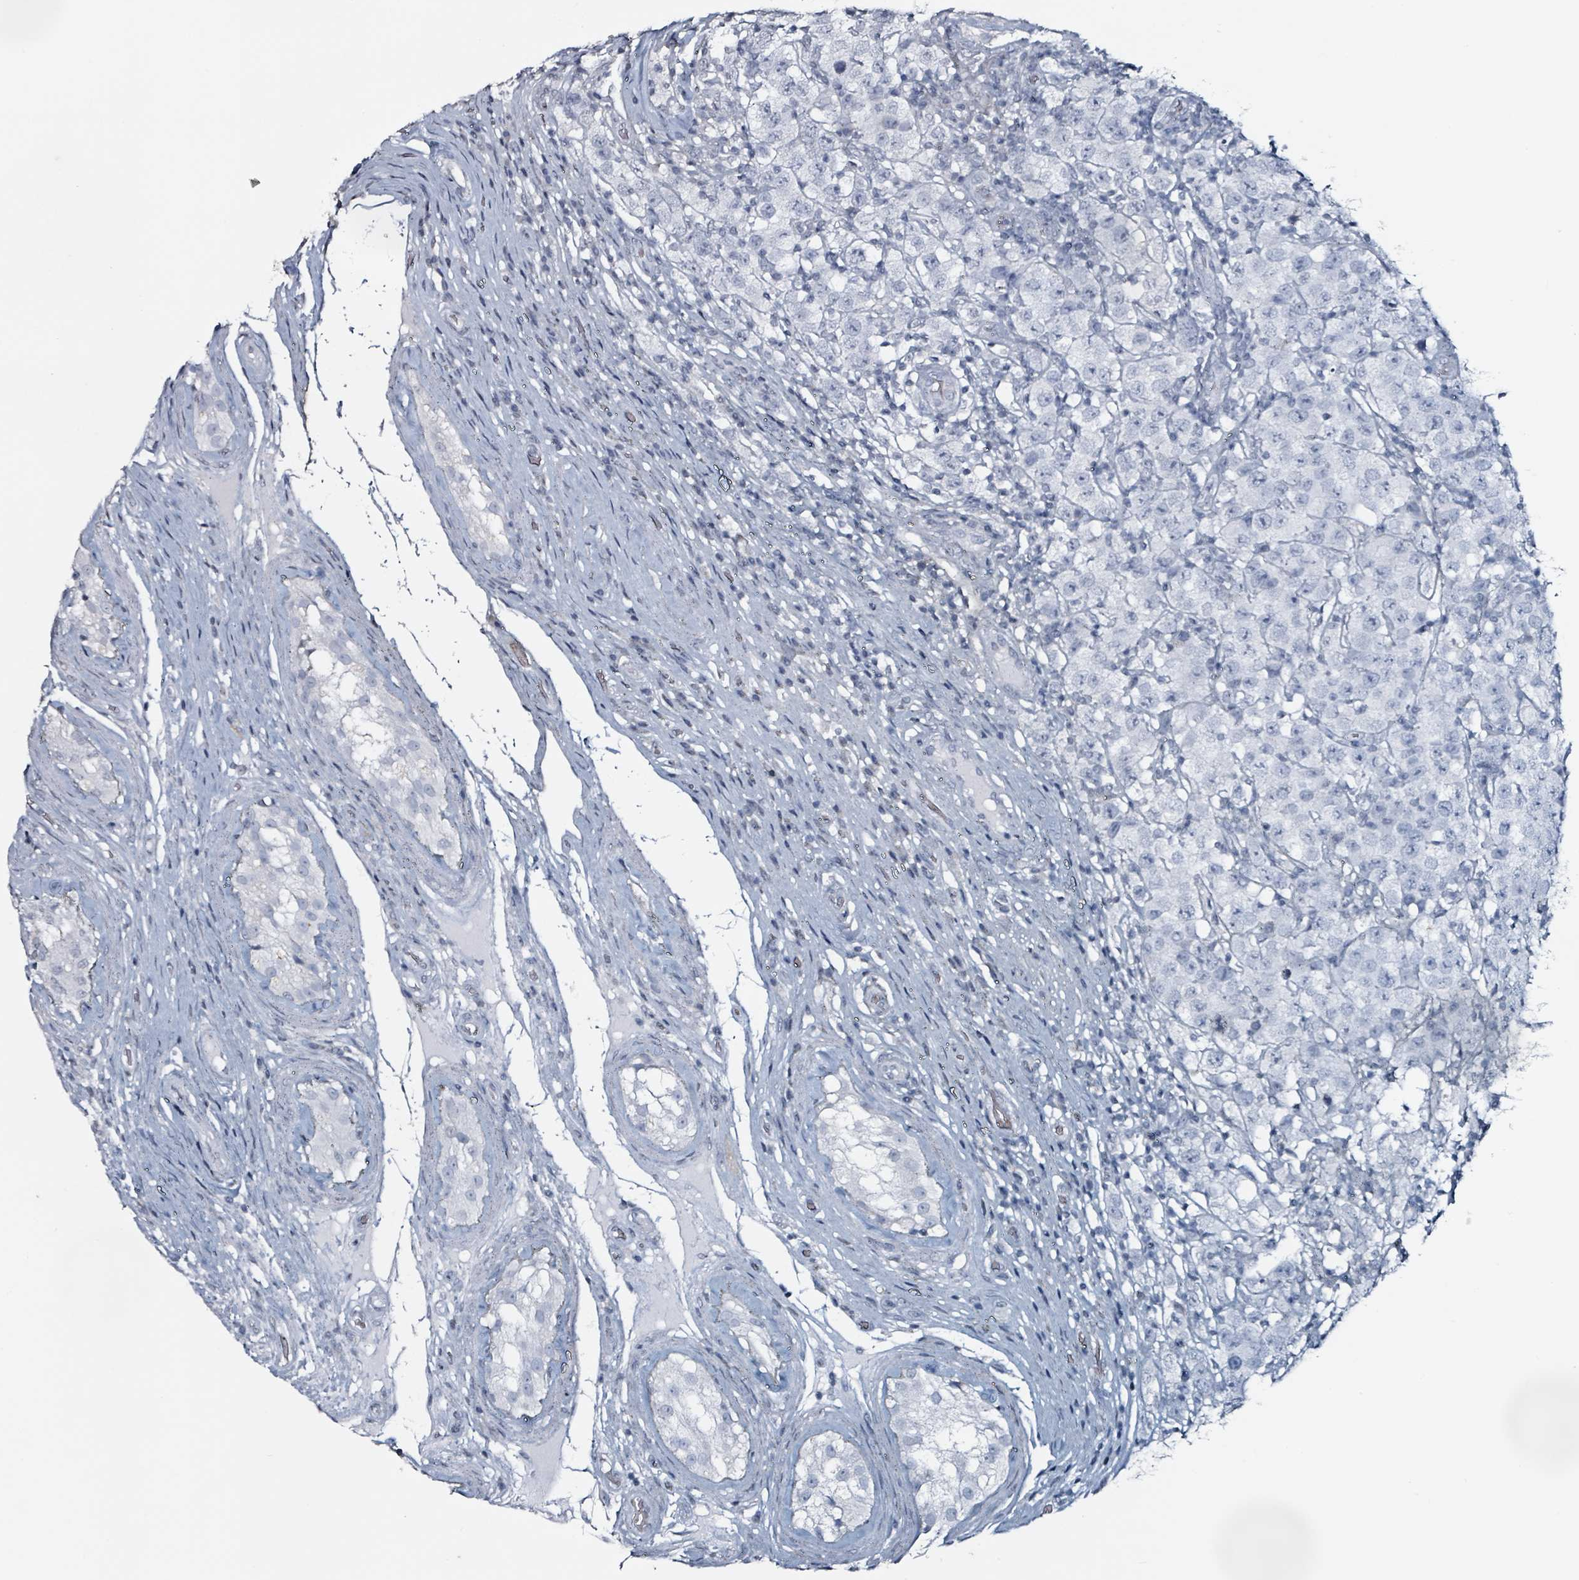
{"staining": {"intensity": "negative", "quantity": "none", "location": "none"}, "tissue": "testis cancer", "cell_type": "Tumor cells", "image_type": "cancer", "snomed": [{"axis": "morphology", "description": "Seminoma, NOS"}, {"axis": "morphology", "description": "Carcinoma, Embryonal, NOS"}, {"axis": "topography", "description": "Testis"}], "caption": "An immunohistochemistry (IHC) photomicrograph of testis cancer (seminoma) is shown. There is no staining in tumor cells of testis cancer (seminoma).", "gene": "CA9", "patient": {"sex": "male", "age": 41}}